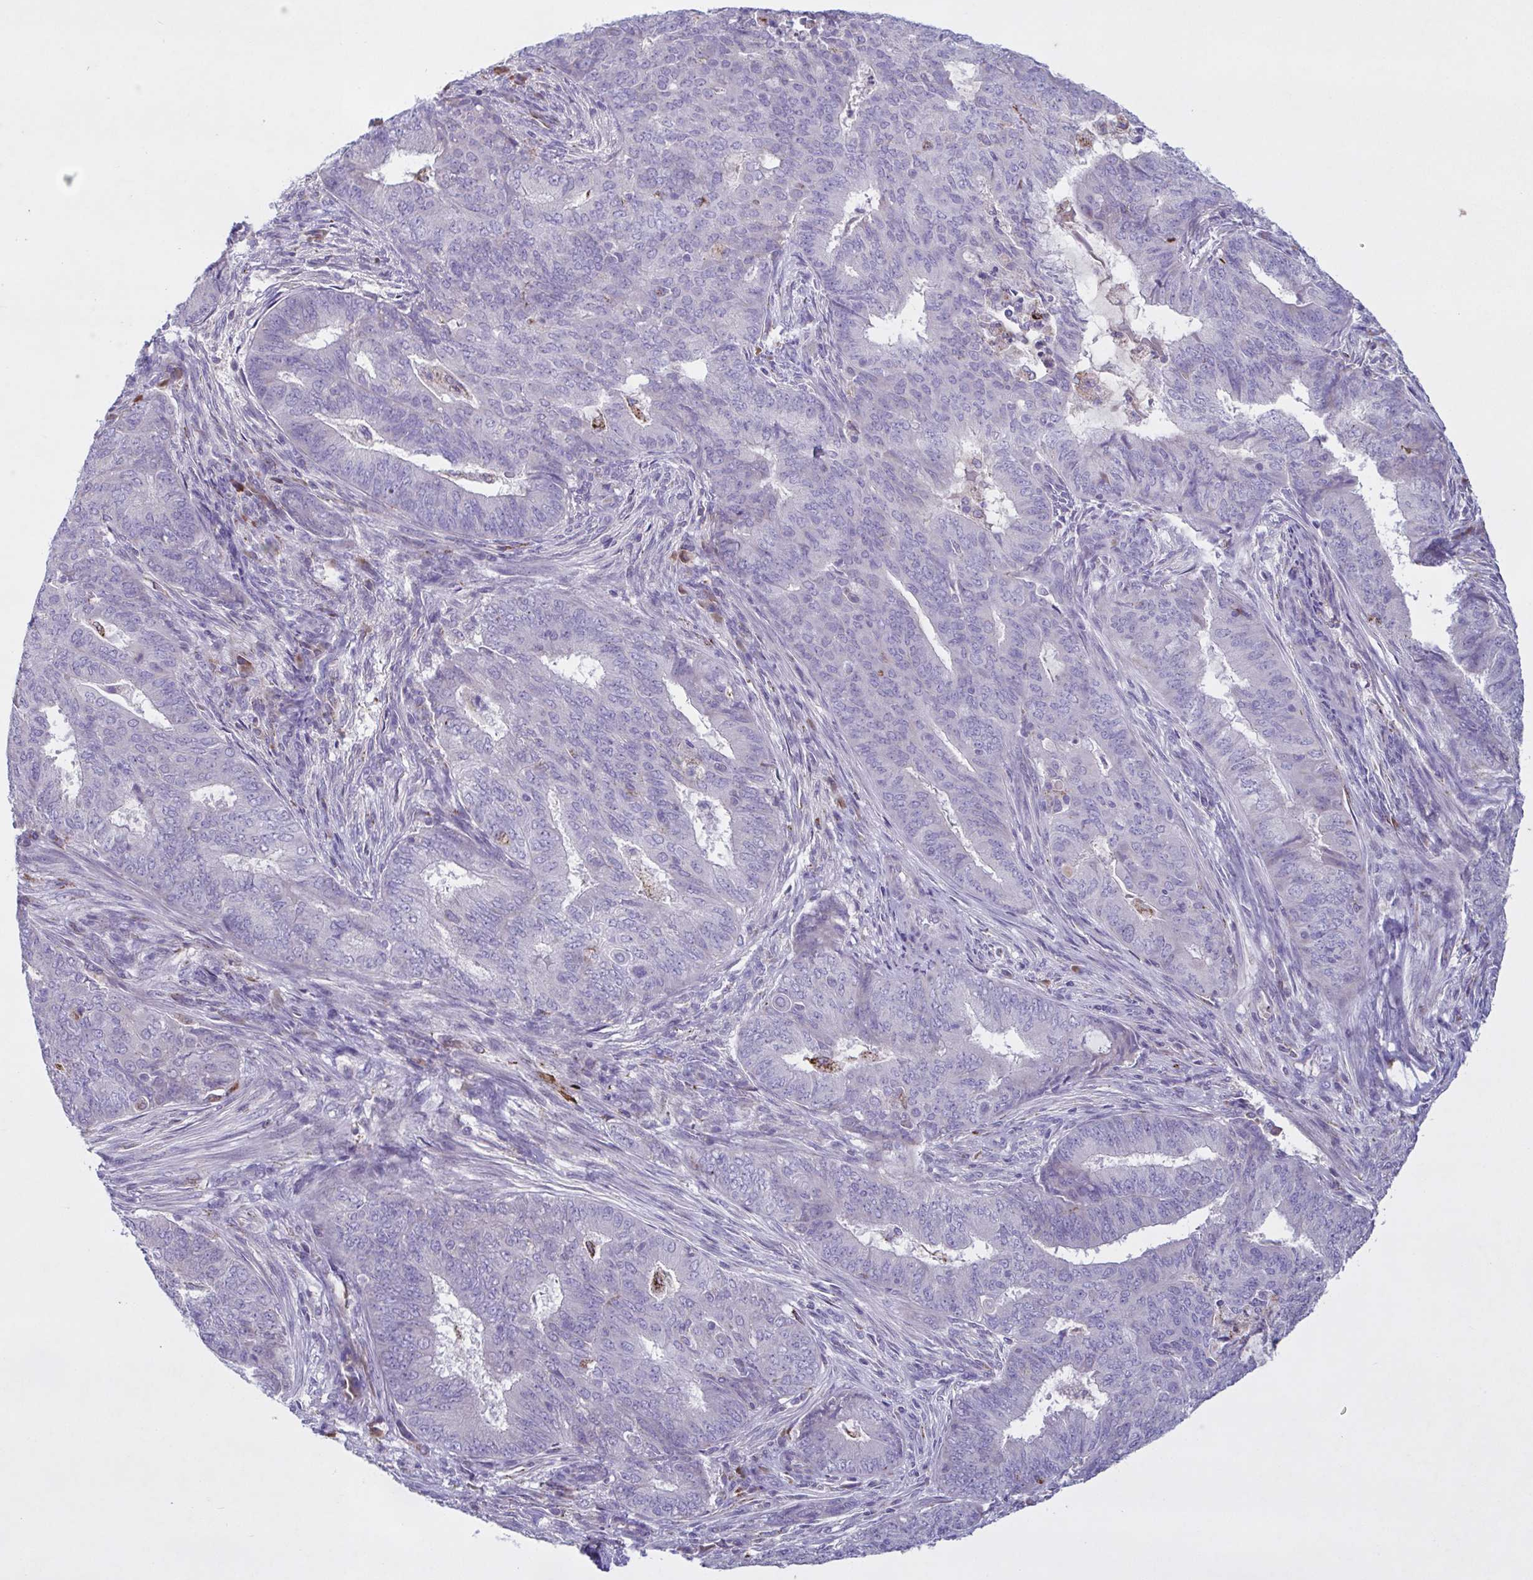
{"staining": {"intensity": "negative", "quantity": "none", "location": "none"}, "tissue": "endometrial cancer", "cell_type": "Tumor cells", "image_type": "cancer", "snomed": [{"axis": "morphology", "description": "Adenocarcinoma, NOS"}, {"axis": "topography", "description": "Endometrium"}], "caption": "Tumor cells show no significant staining in adenocarcinoma (endometrial).", "gene": "F13B", "patient": {"sex": "female", "age": 62}}